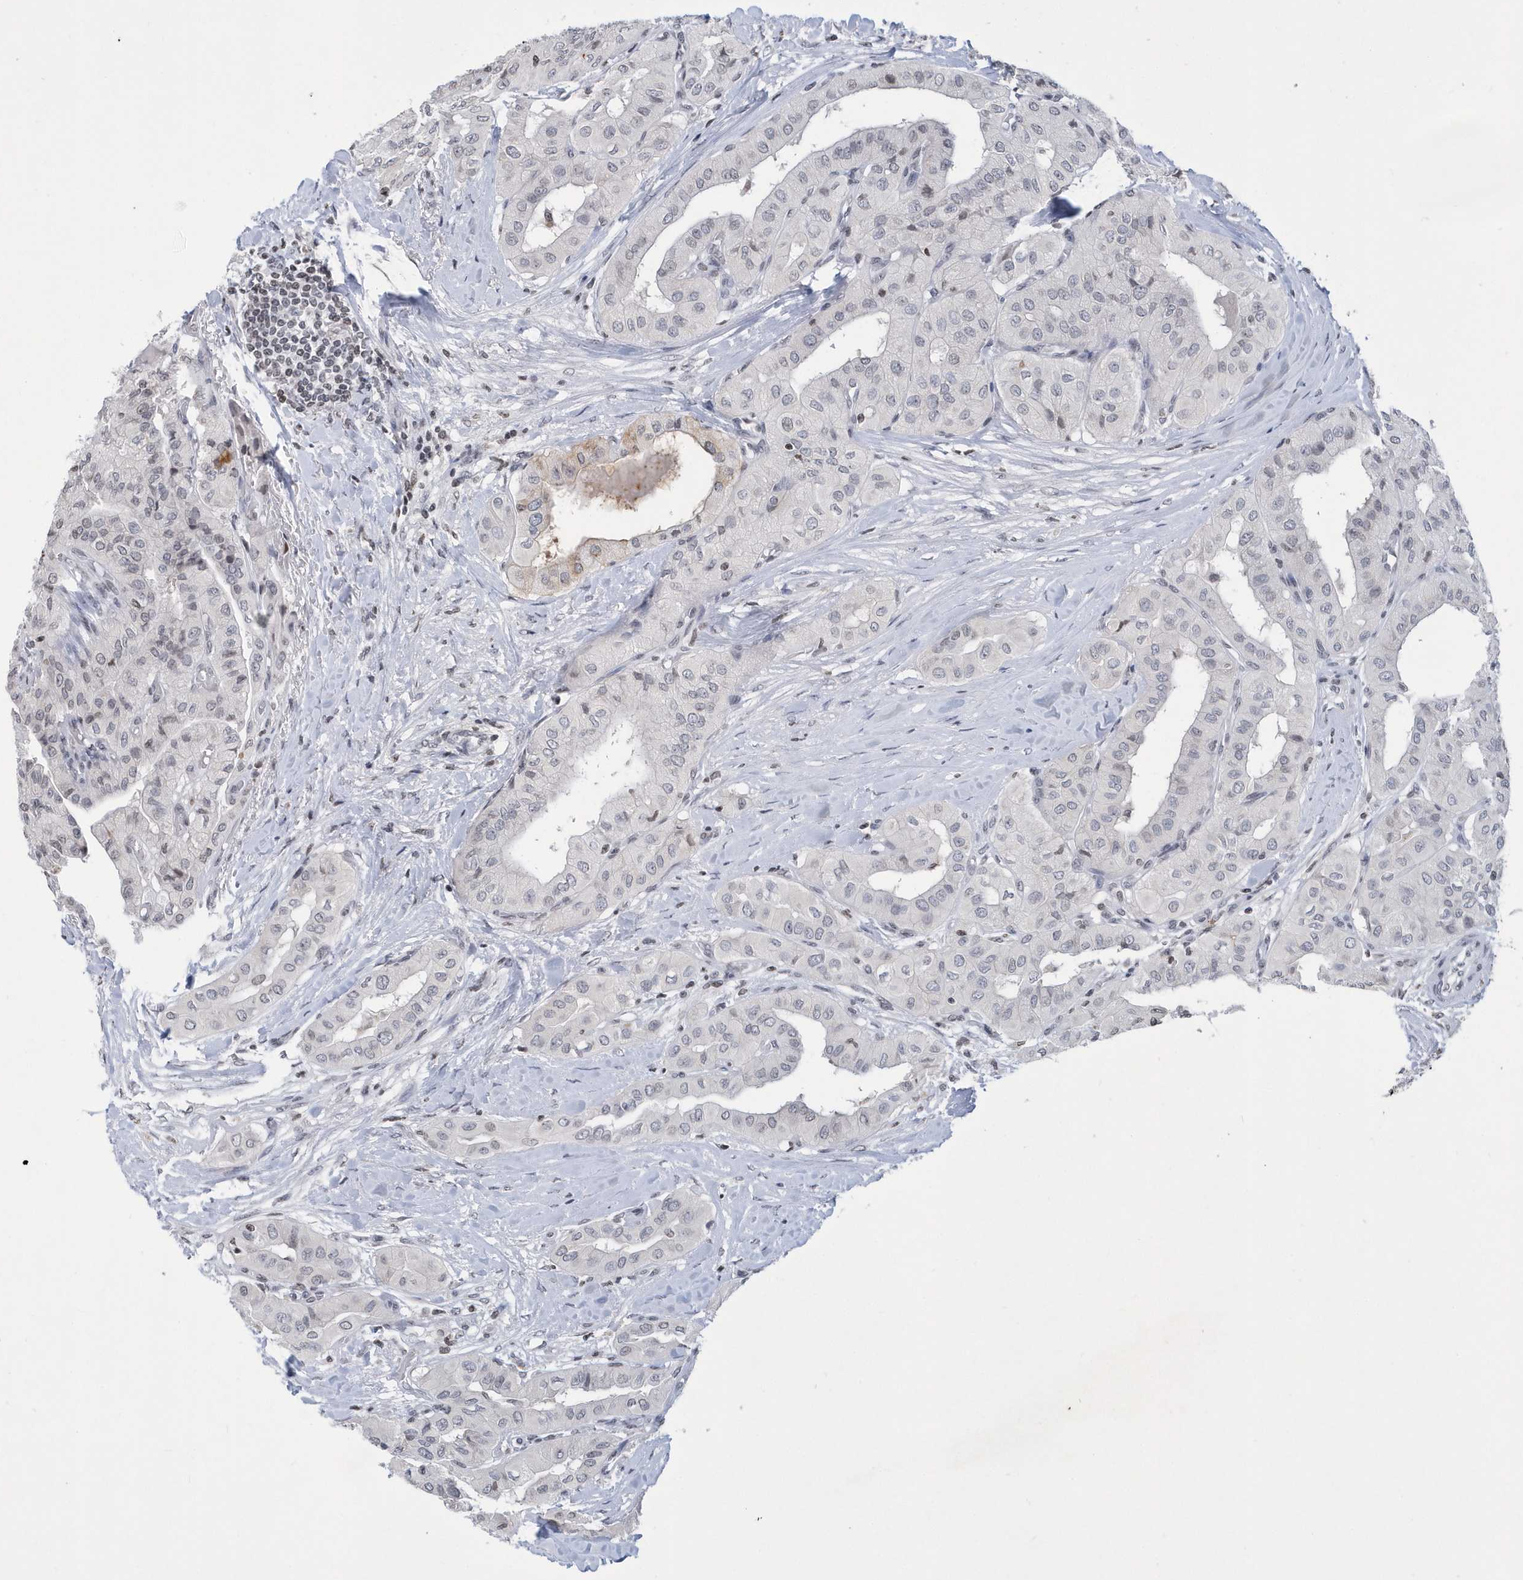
{"staining": {"intensity": "negative", "quantity": "none", "location": "none"}, "tissue": "thyroid cancer", "cell_type": "Tumor cells", "image_type": "cancer", "snomed": [{"axis": "morphology", "description": "Papillary adenocarcinoma, NOS"}, {"axis": "topography", "description": "Thyroid gland"}], "caption": "This is a photomicrograph of immunohistochemistry staining of papillary adenocarcinoma (thyroid), which shows no staining in tumor cells. Nuclei are stained in blue.", "gene": "VWA5B2", "patient": {"sex": "female", "age": 59}}